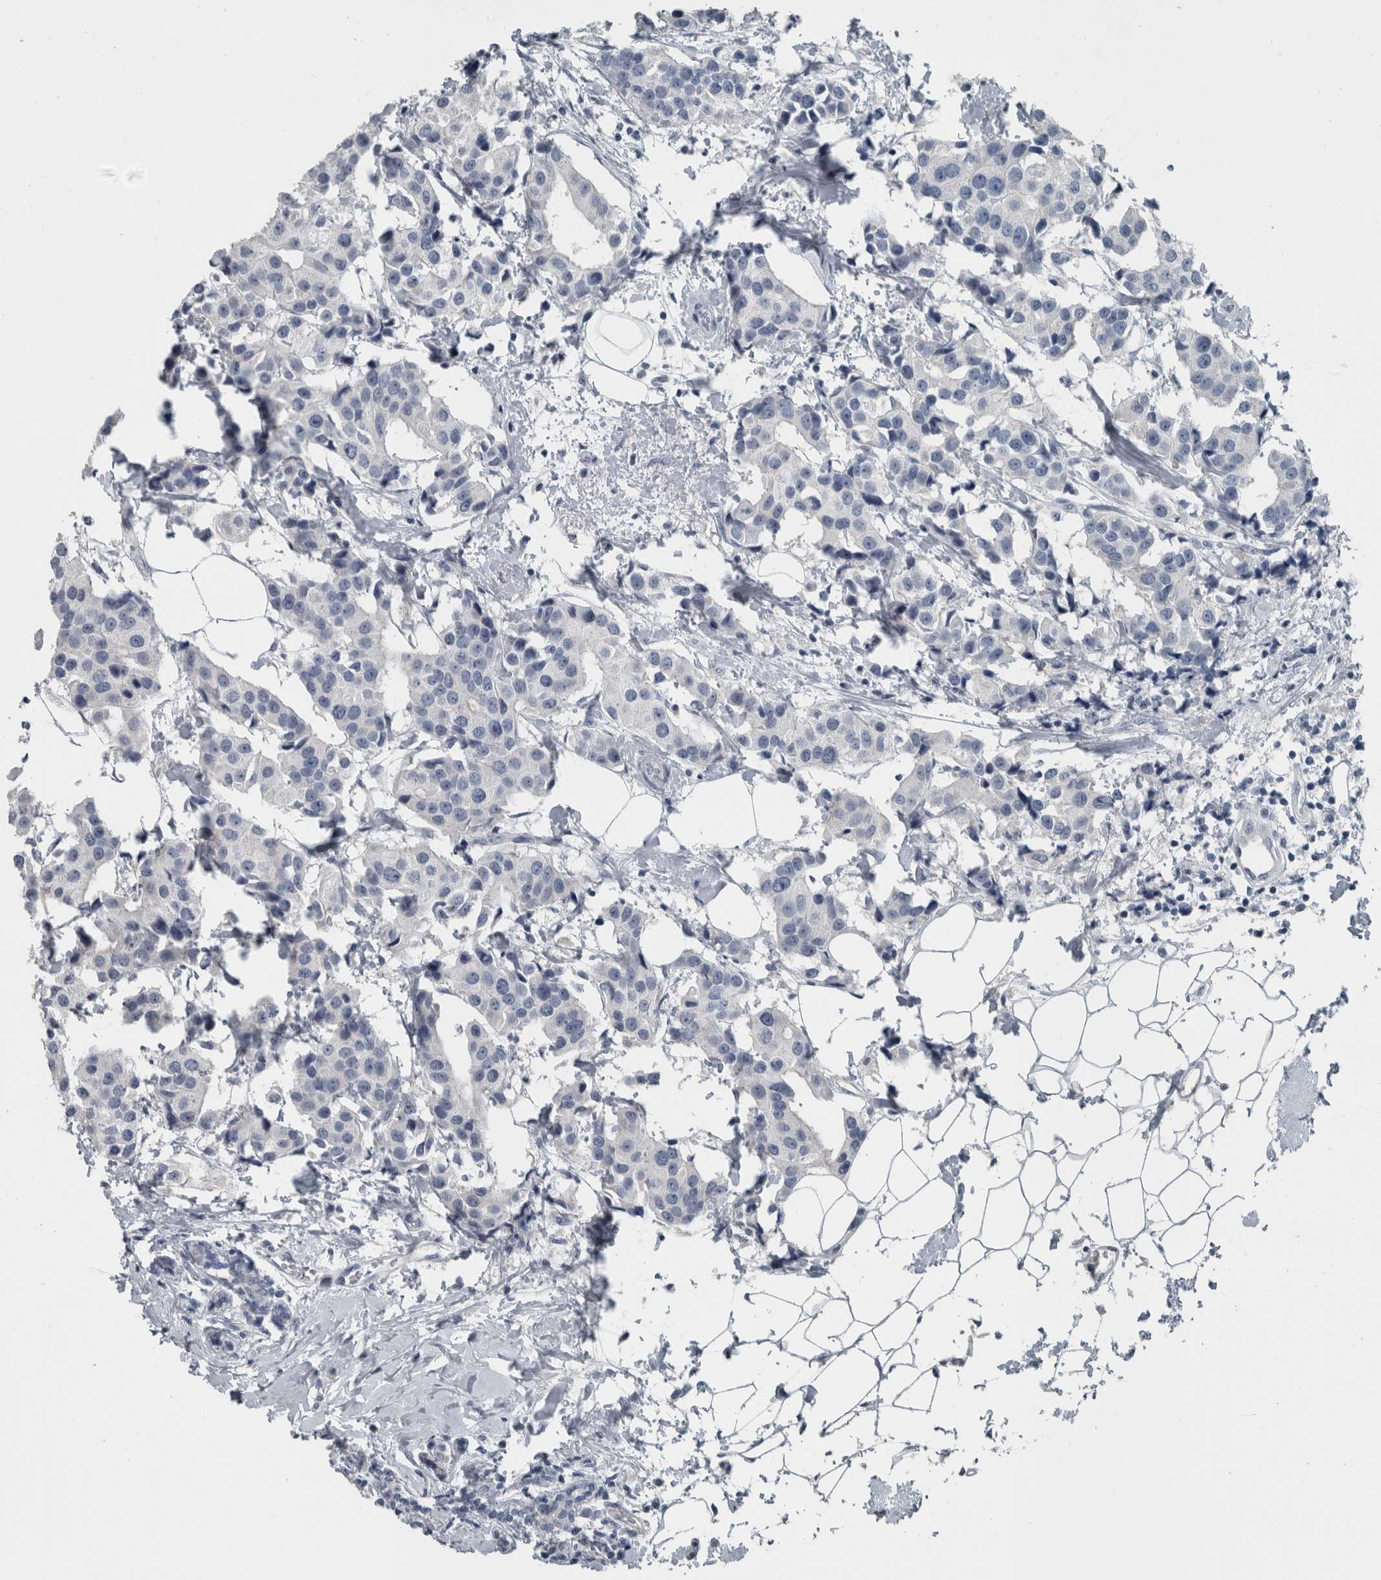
{"staining": {"intensity": "negative", "quantity": "none", "location": "none"}, "tissue": "breast cancer", "cell_type": "Tumor cells", "image_type": "cancer", "snomed": [{"axis": "morphology", "description": "Normal tissue, NOS"}, {"axis": "morphology", "description": "Duct carcinoma"}, {"axis": "topography", "description": "Breast"}], "caption": "Immunohistochemistry (IHC) photomicrograph of neoplastic tissue: breast cancer stained with DAB (3,3'-diaminobenzidine) demonstrates no significant protein expression in tumor cells.", "gene": "KRT20", "patient": {"sex": "female", "age": 39}}